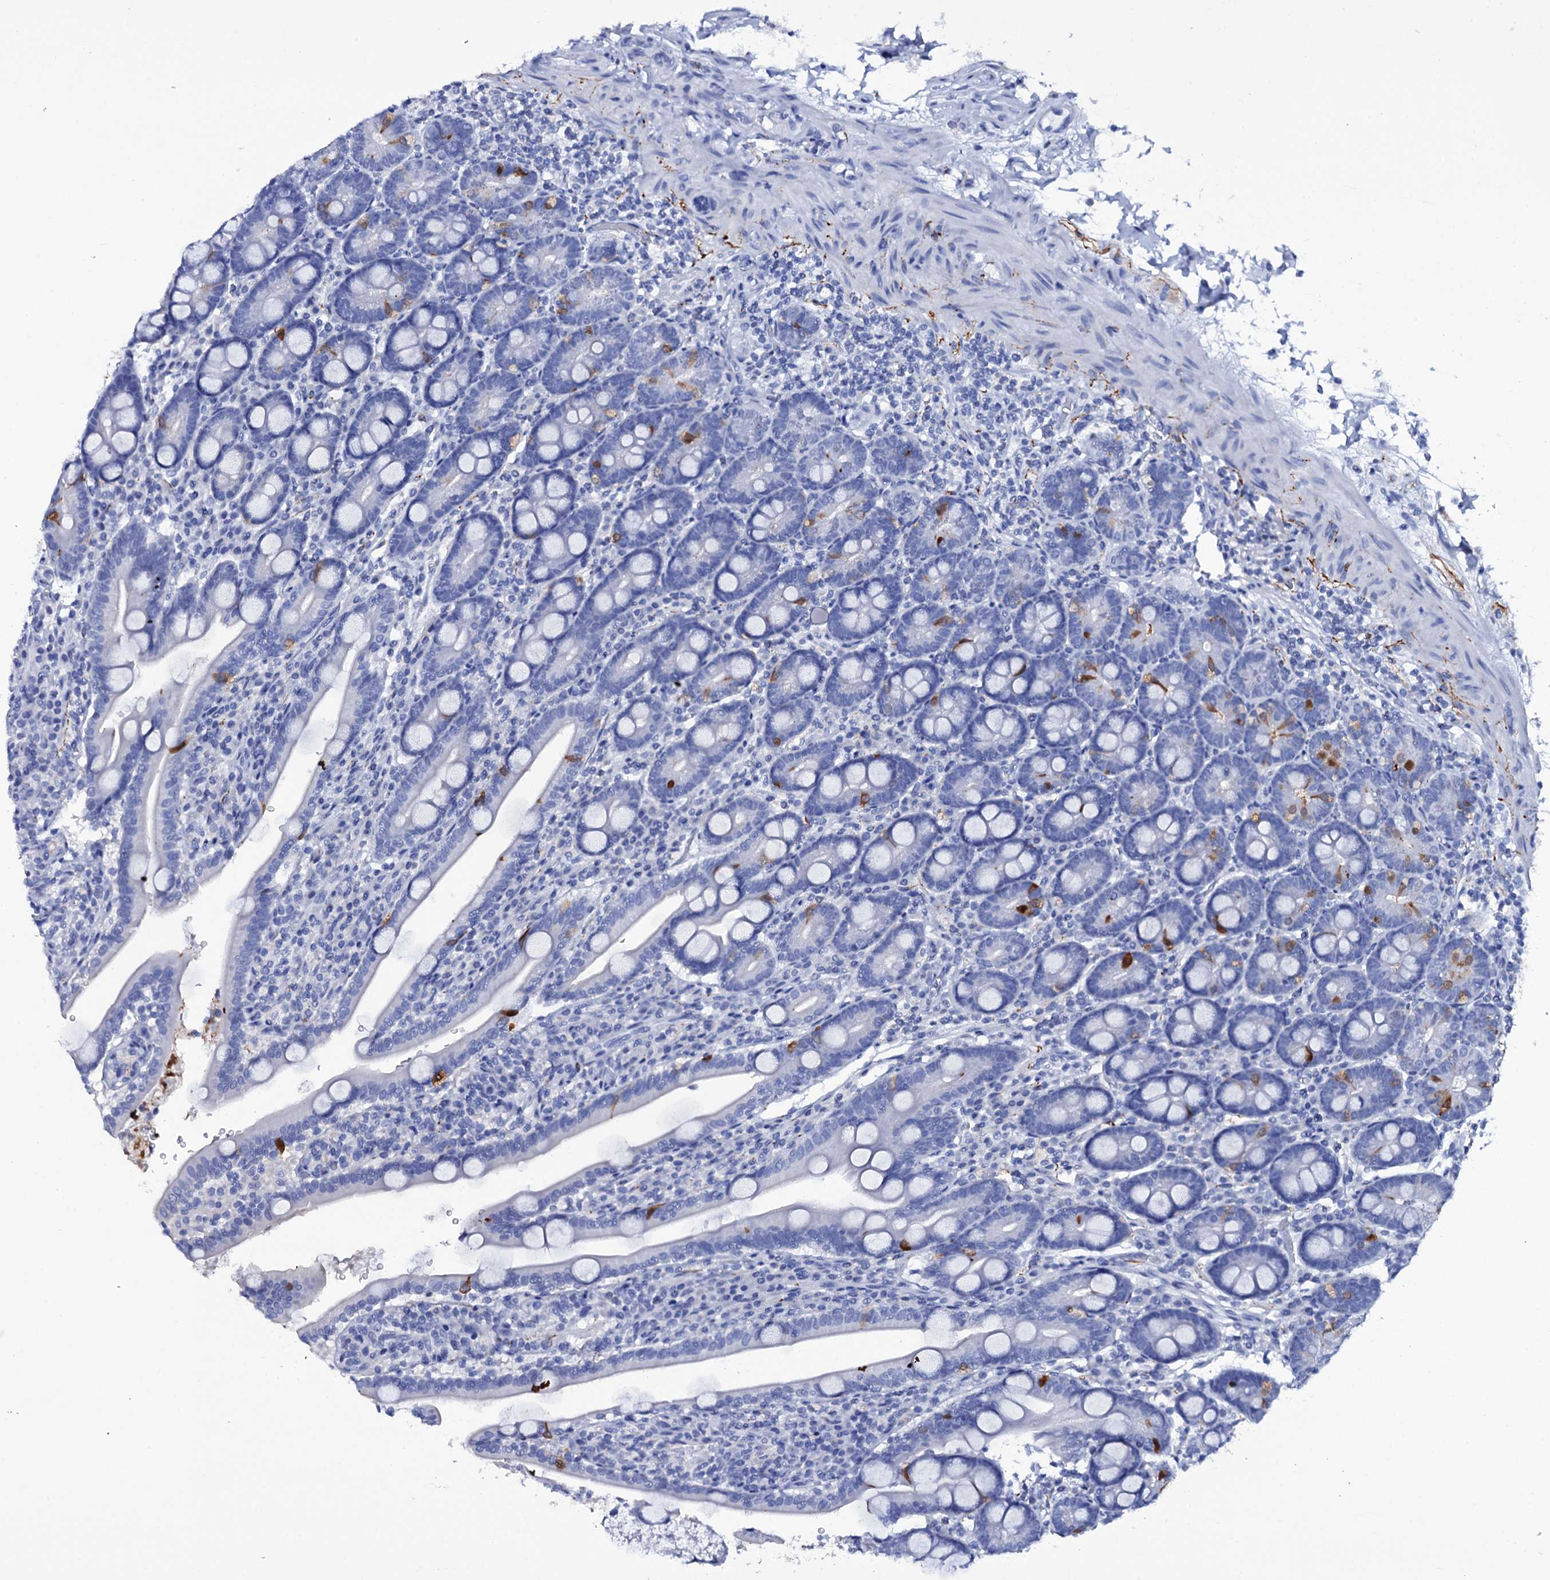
{"staining": {"intensity": "moderate", "quantity": "<25%", "location": "cytoplasmic/membranous"}, "tissue": "duodenum", "cell_type": "Glandular cells", "image_type": "normal", "snomed": [{"axis": "morphology", "description": "Normal tissue, NOS"}, {"axis": "topography", "description": "Duodenum"}], "caption": "Duodenum stained for a protein (brown) displays moderate cytoplasmic/membranous positive positivity in approximately <25% of glandular cells.", "gene": "ITPRID2", "patient": {"sex": "male", "age": 35}}